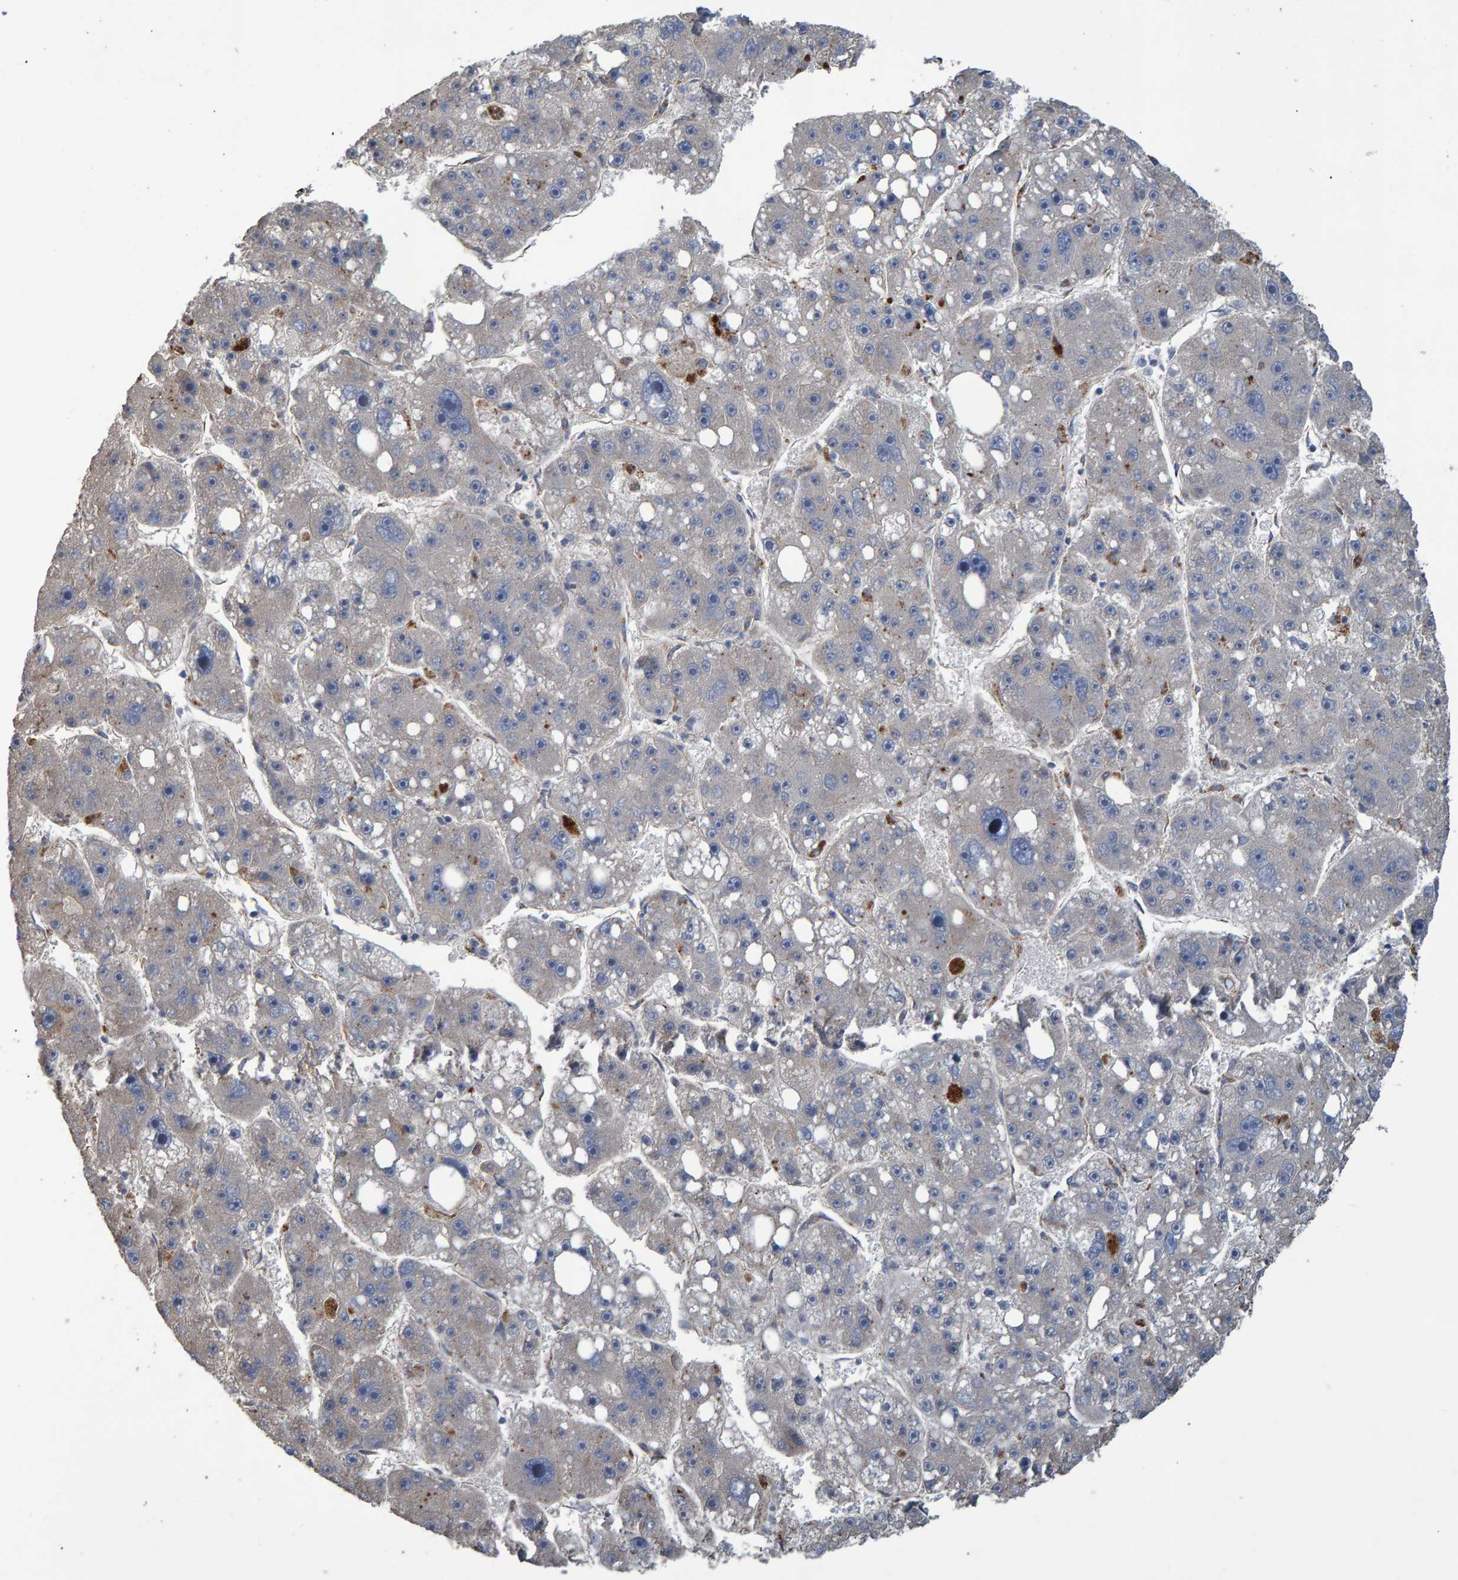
{"staining": {"intensity": "negative", "quantity": "none", "location": "none"}, "tissue": "liver cancer", "cell_type": "Tumor cells", "image_type": "cancer", "snomed": [{"axis": "morphology", "description": "Carcinoma, Hepatocellular, NOS"}, {"axis": "topography", "description": "Liver"}], "caption": "This is an immunohistochemistry photomicrograph of human hepatocellular carcinoma (liver). There is no positivity in tumor cells.", "gene": "SLIT2", "patient": {"sex": "female", "age": 61}}